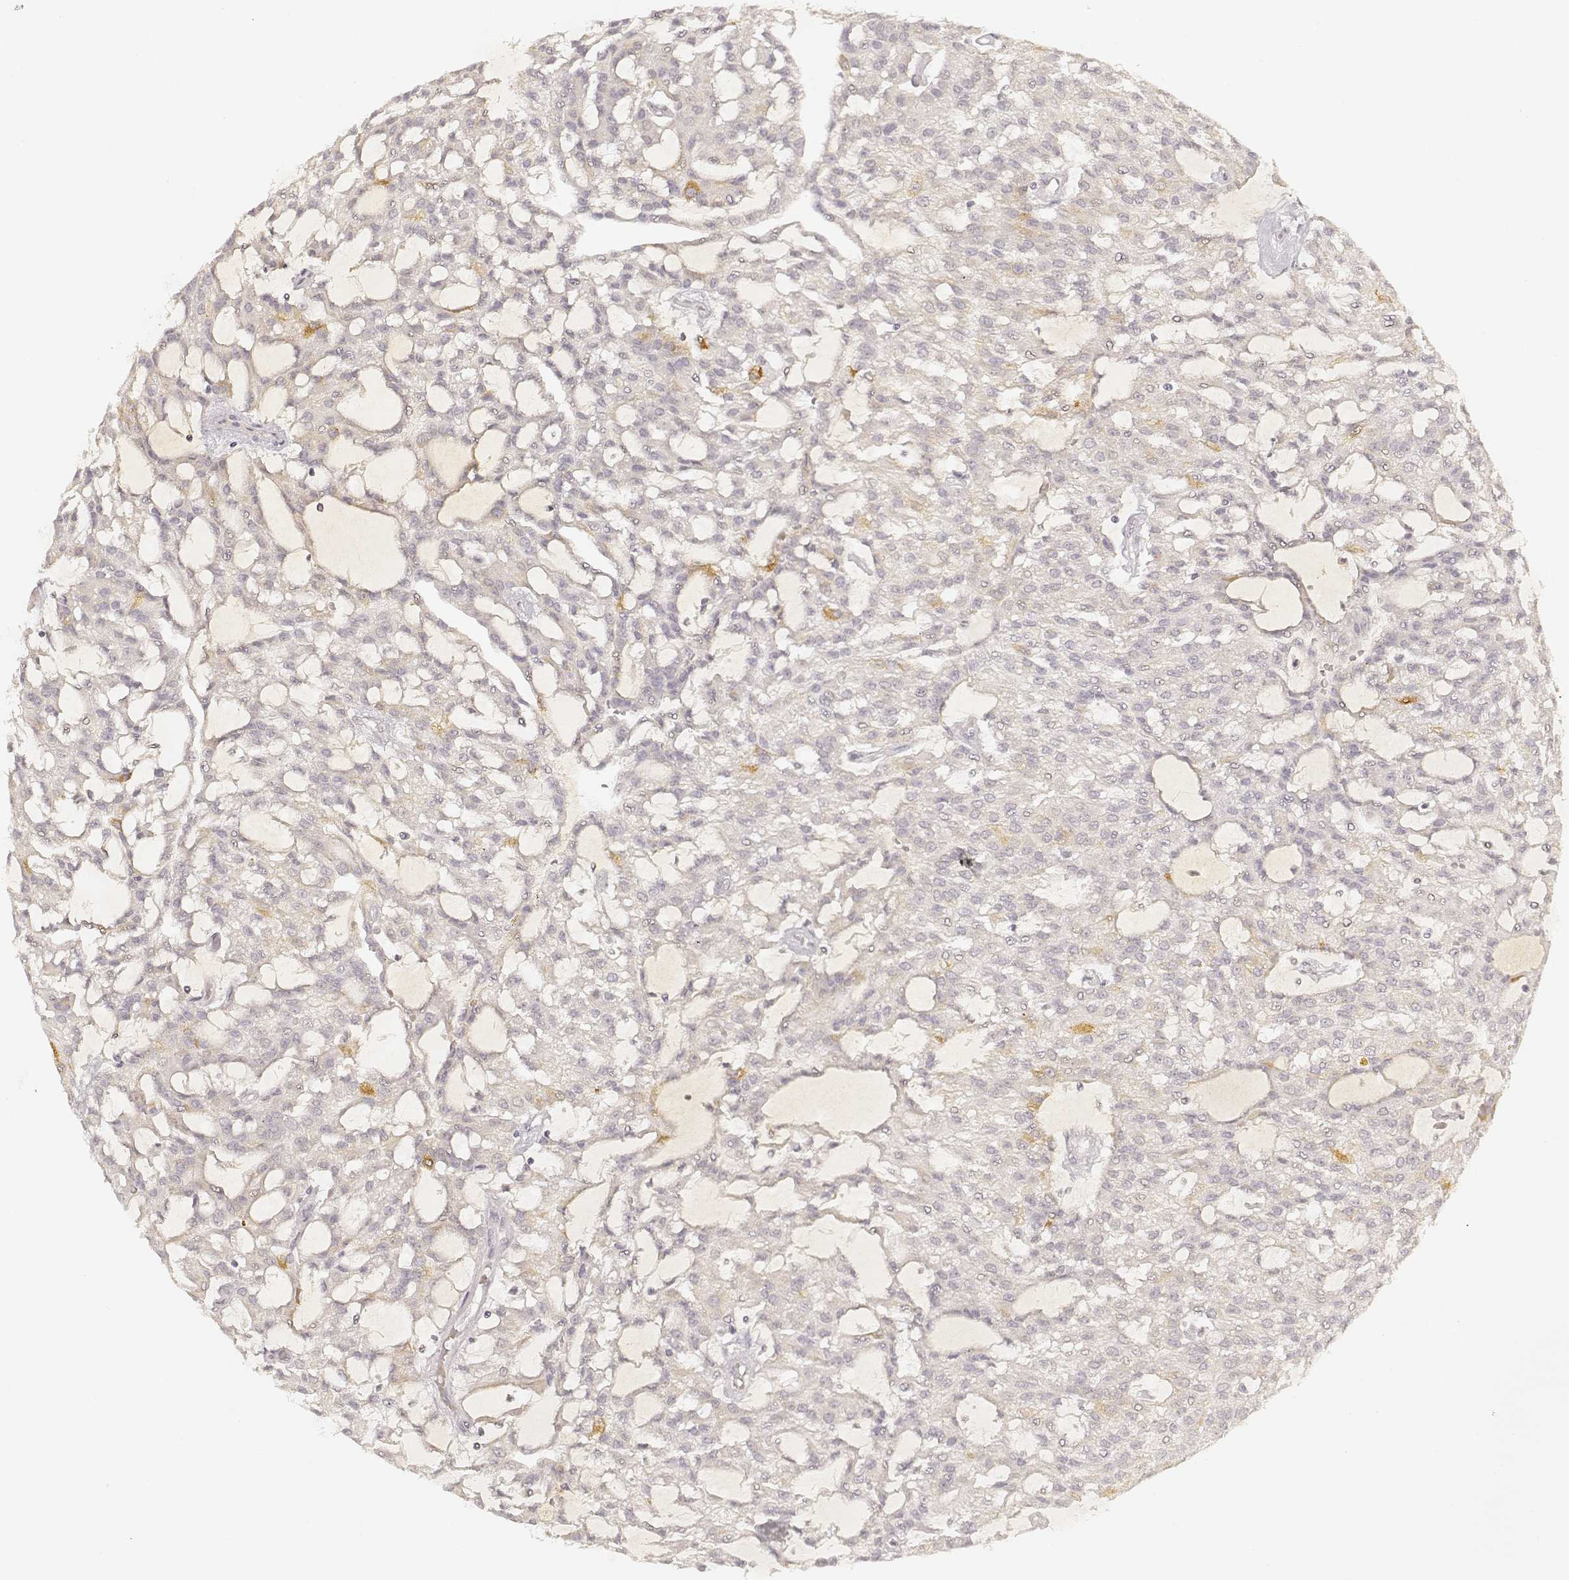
{"staining": {"intensity": "moderate", "quantity": "<25%", "location": "cytoplasmic/membranous"}, "tissue": "renal cancer", "cell_type": "Tumor cells", "image_type": "cancer", "snomed": [{"axis": "morphology", "description": "Adenocarcinoma, NOS"}, {"axis": "topography", "description": "Kidney"}], "caption": "Immunohistochemistry staining of renal adenocarcinoma, which demonstrates low levels of moderate cytoplasmic/membranous positivity in approximately <25% of tumor cells indicating moderate cytoplasmic/membranous protein staining. The staining was performed using DAB (brown) for protein detection and nuclei were counterstained in hematoxylin (blue).", "gene": "LAMC2", "patient": {"sex": "male", "age": 63}}